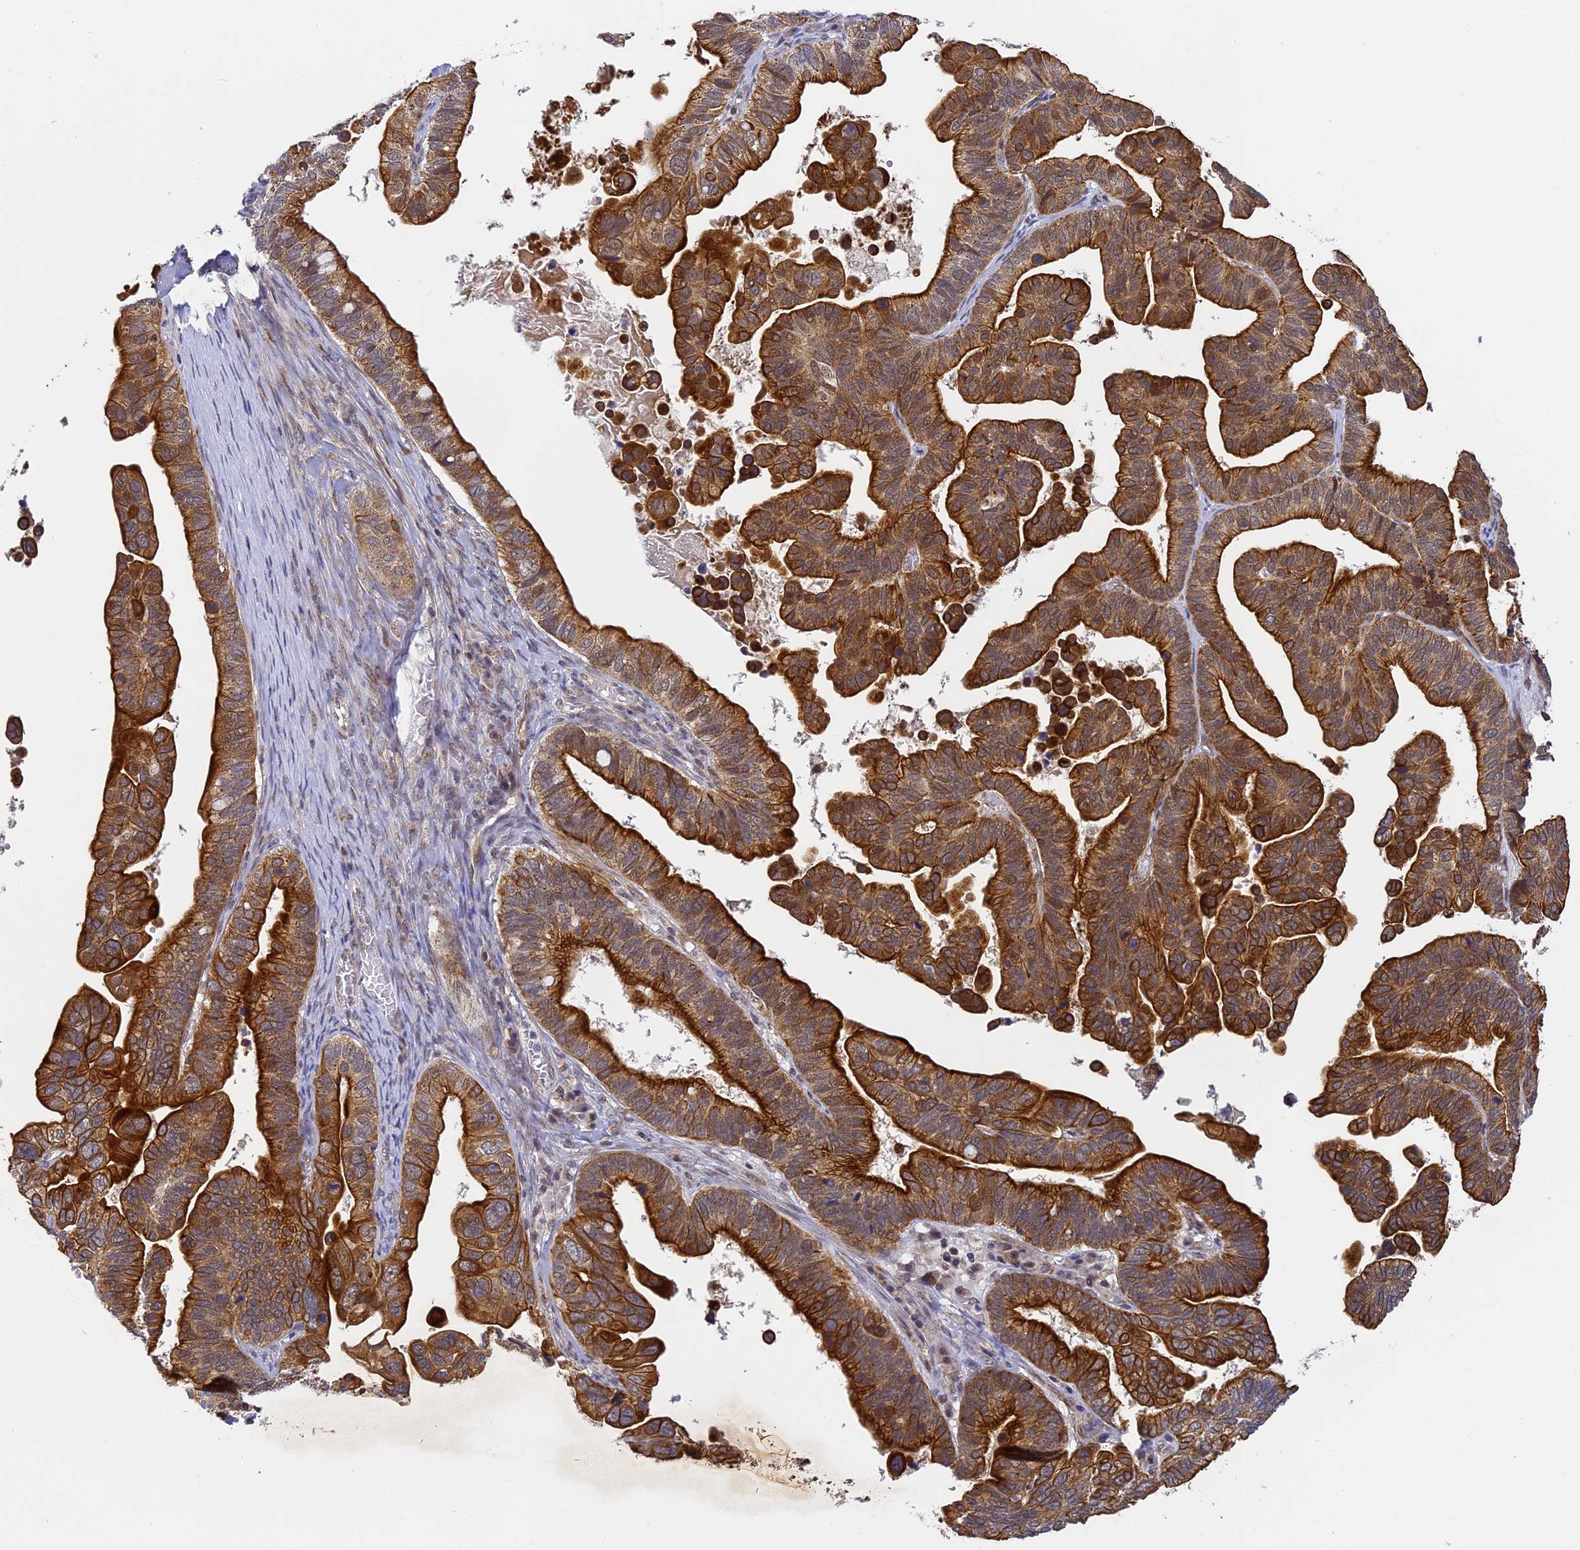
{"staining": {"intensity": "strong", "quantity": ">75%", "location": "cytoplasmic/membranous"}, "tissue": "ovarian cancer", "cell_type": "Tumor cells", "image_type": "cancer", "snomed": [{"axis": "morphology", "description": "Cystadenocarcinoma, serous, NOS"}, {"axis": "topography", "description": "Ovary"}], "caption": "This micrograph reveals IHC staining of human ovarian serous cystadenocarcinoma, with high strong cytoplasmic/membranous positivity in about >75% of tumor cells.", "gene": "DNAAF10", "patient": {"sex": "female", "age": 56}}